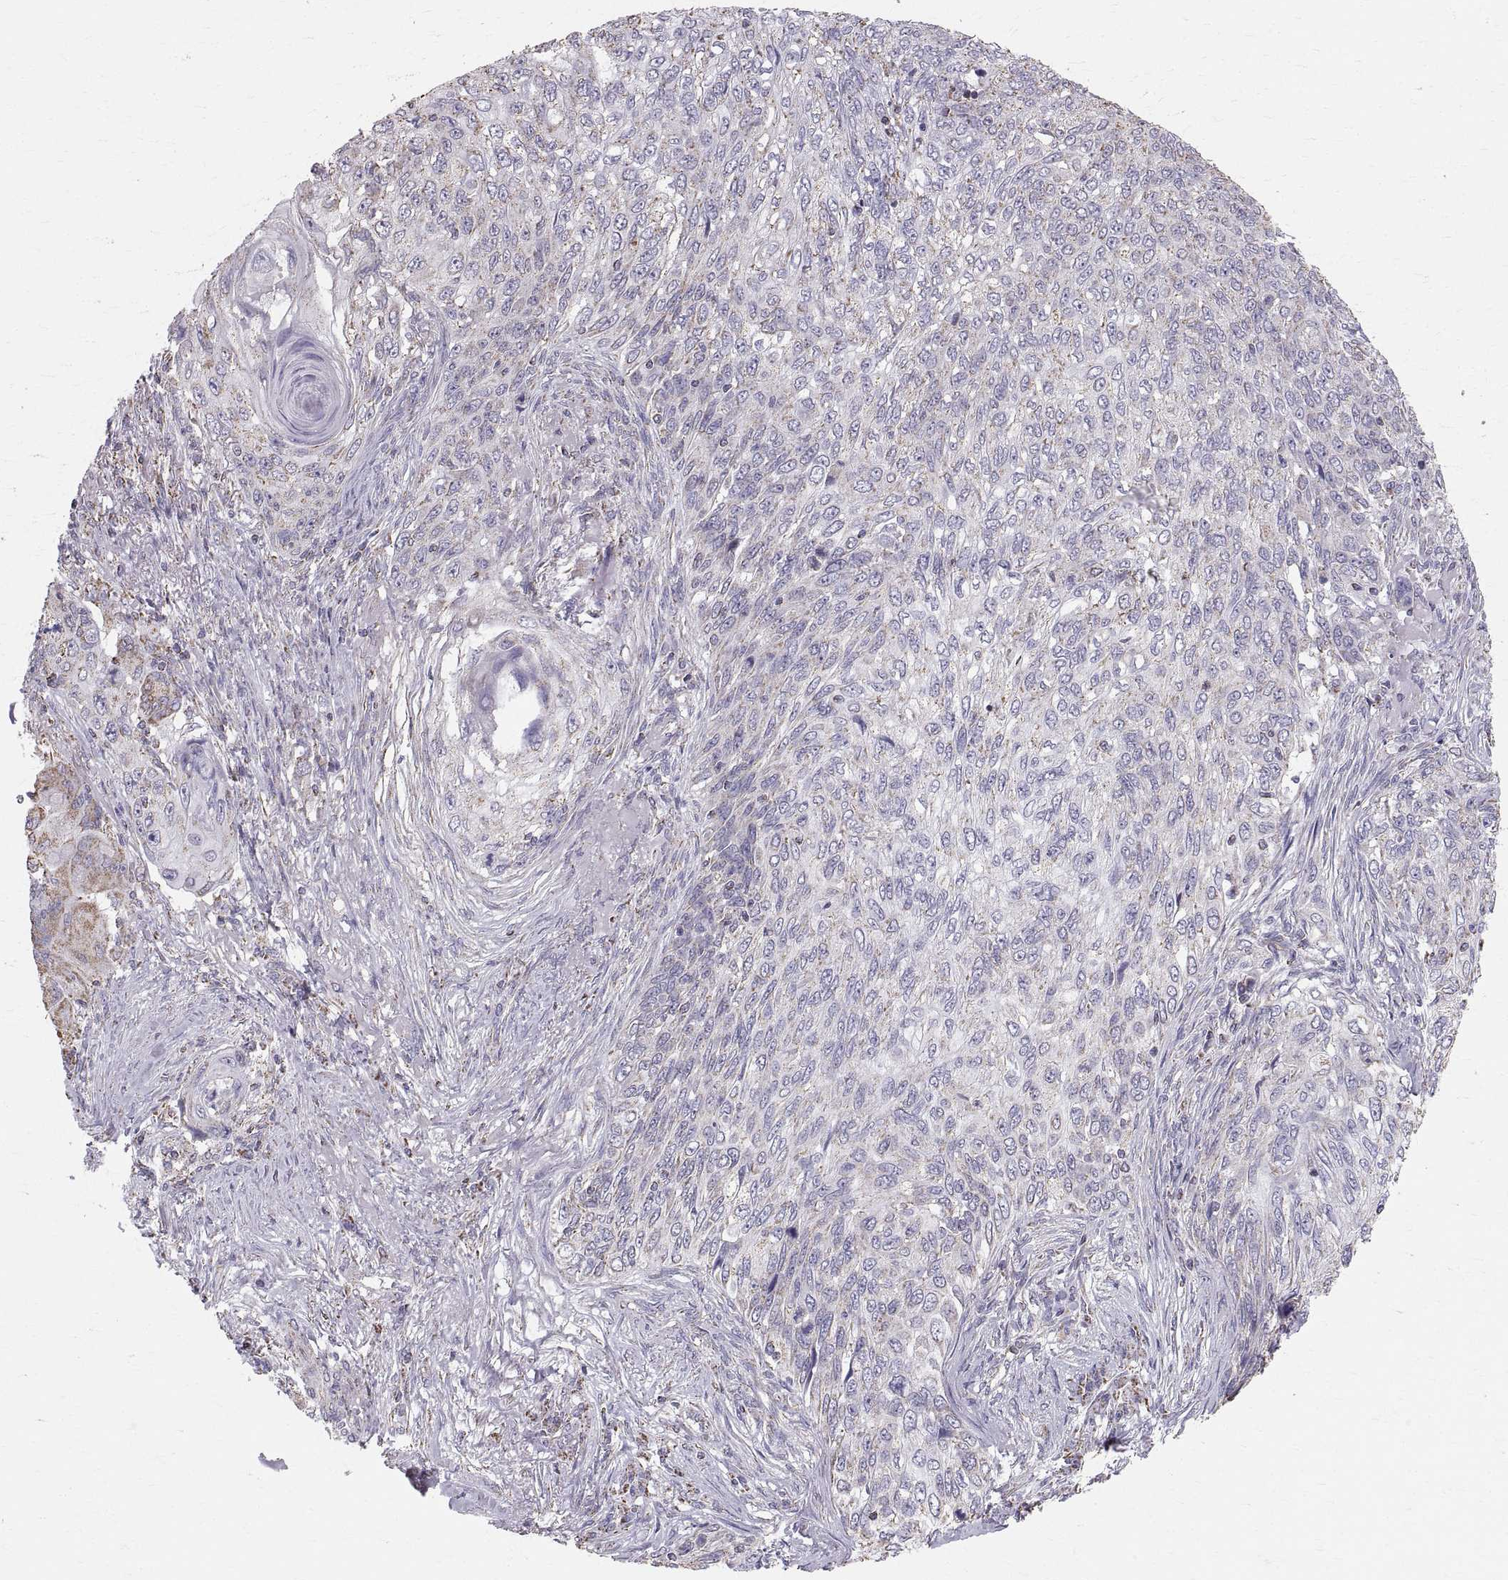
{"staining": {"intensity": "negative", "quantity": "none", "location": "none"}, "tissue": "skin cancer", "cell_type": "Tumor cells", "image_type": "cancer", "snomed": [{"axis": "morphology", "description": "Squamous cell carcinoma, NOS"}, {"axis": "topography", "description": "Skin"}], "caption": "This is a histopathology image of immunohistochemistry staining of skin cancer (squamous cell carcinoma), which shows no positivity in tumor cells.", "gene": "STMND1", "patient": {"sex": "male", "age": 92}}